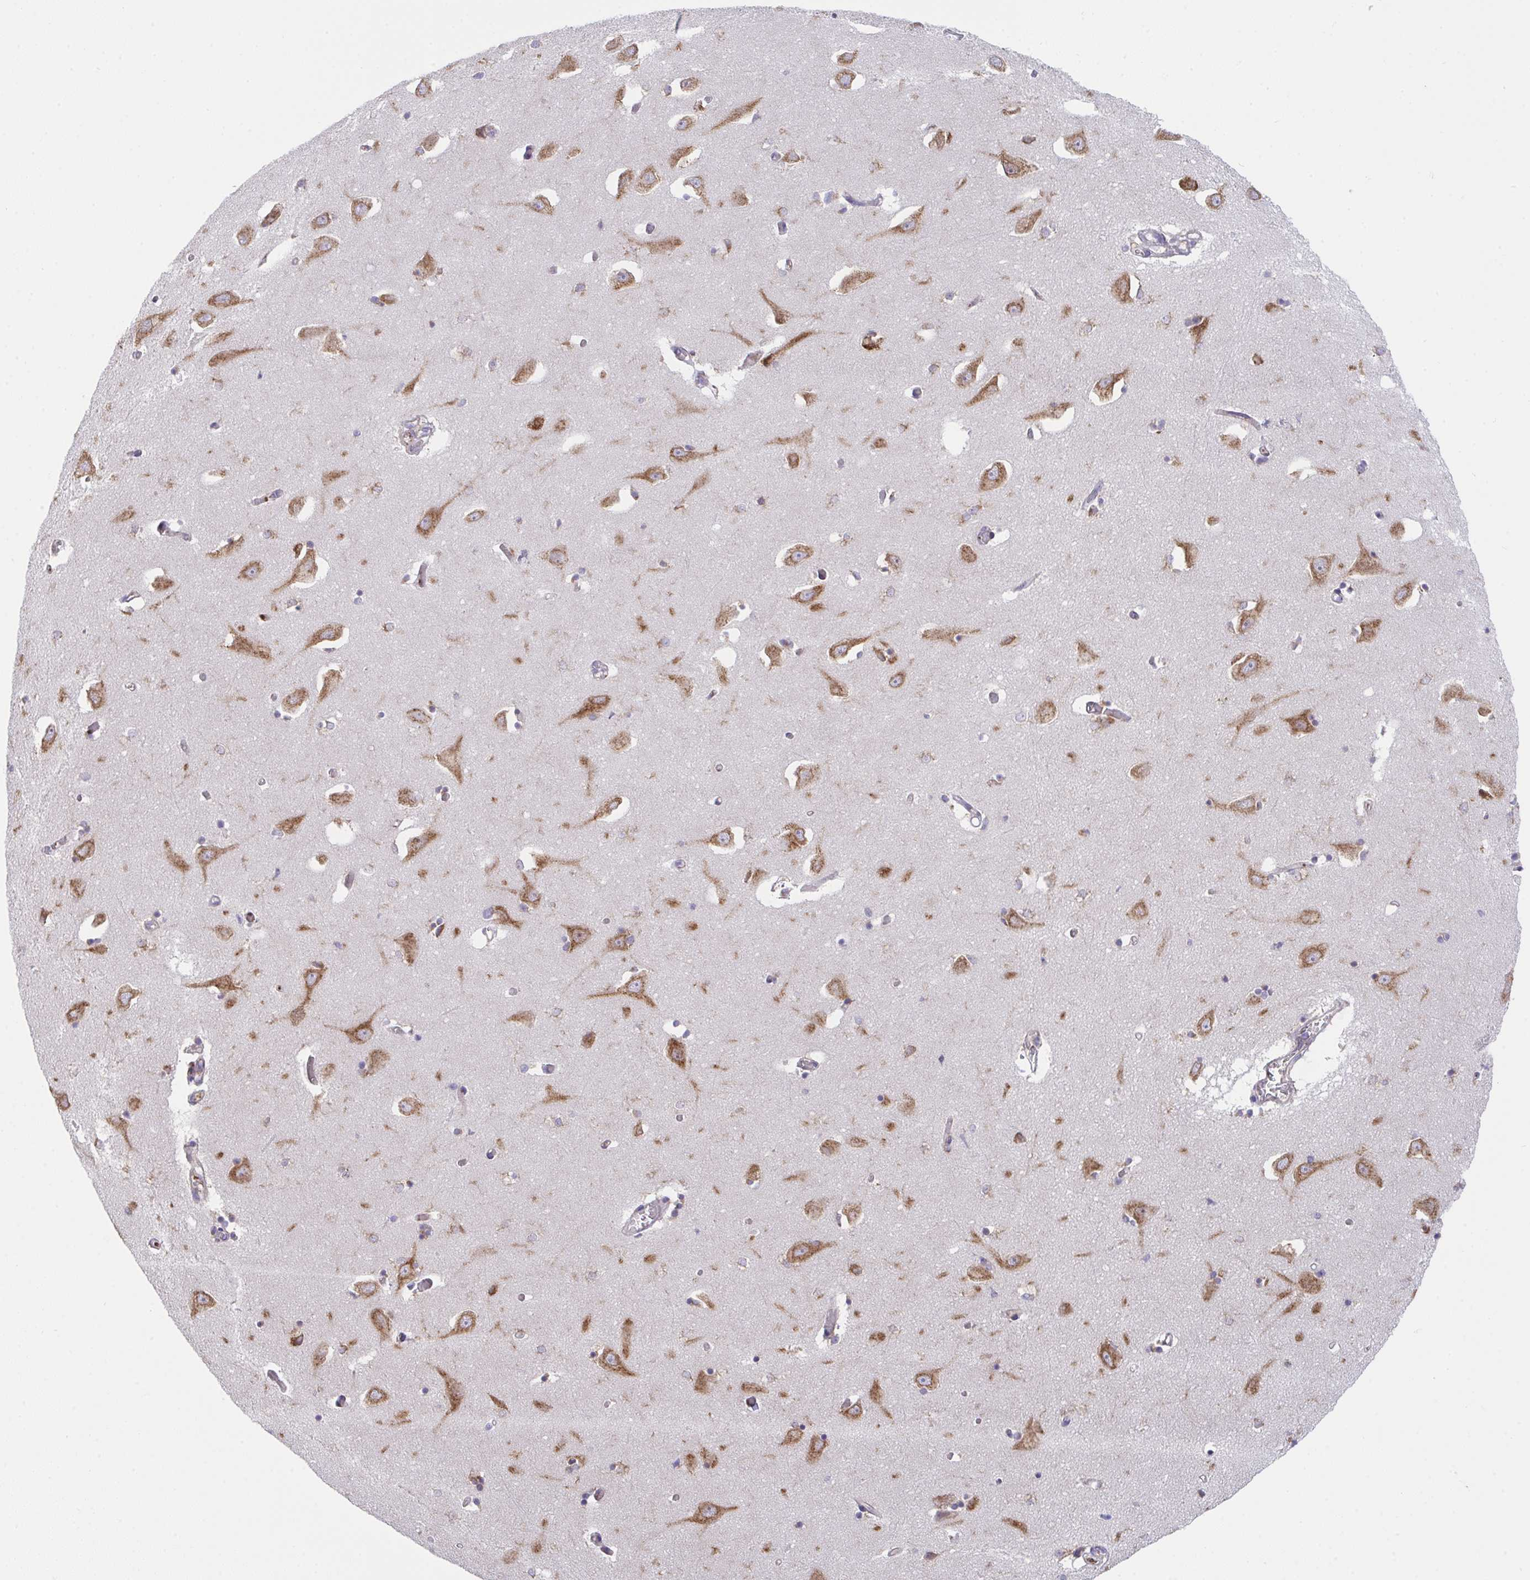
{"staining": {"intensity": "moderate", "quantity": "<25%", "location": "cytoplasmic/membranous"}, "tissue": "caudate", "cell_type": "Glial cells", "image_type": "normal", "snomed": [{"axis": "morphology", "description": "Normal tissue, NOS"}, {"axis": "topography", "description": "Lateral ventricle wall"}, {"axis": "topography", "description": "Hippocampus"}], "caption": "Moderate cytoplasmic/membranous protein staining is appreciated in approximately <25% of glial cells in caudate.", "gene": "MIA3", "patient": {"sex": "female", "age": 63}}